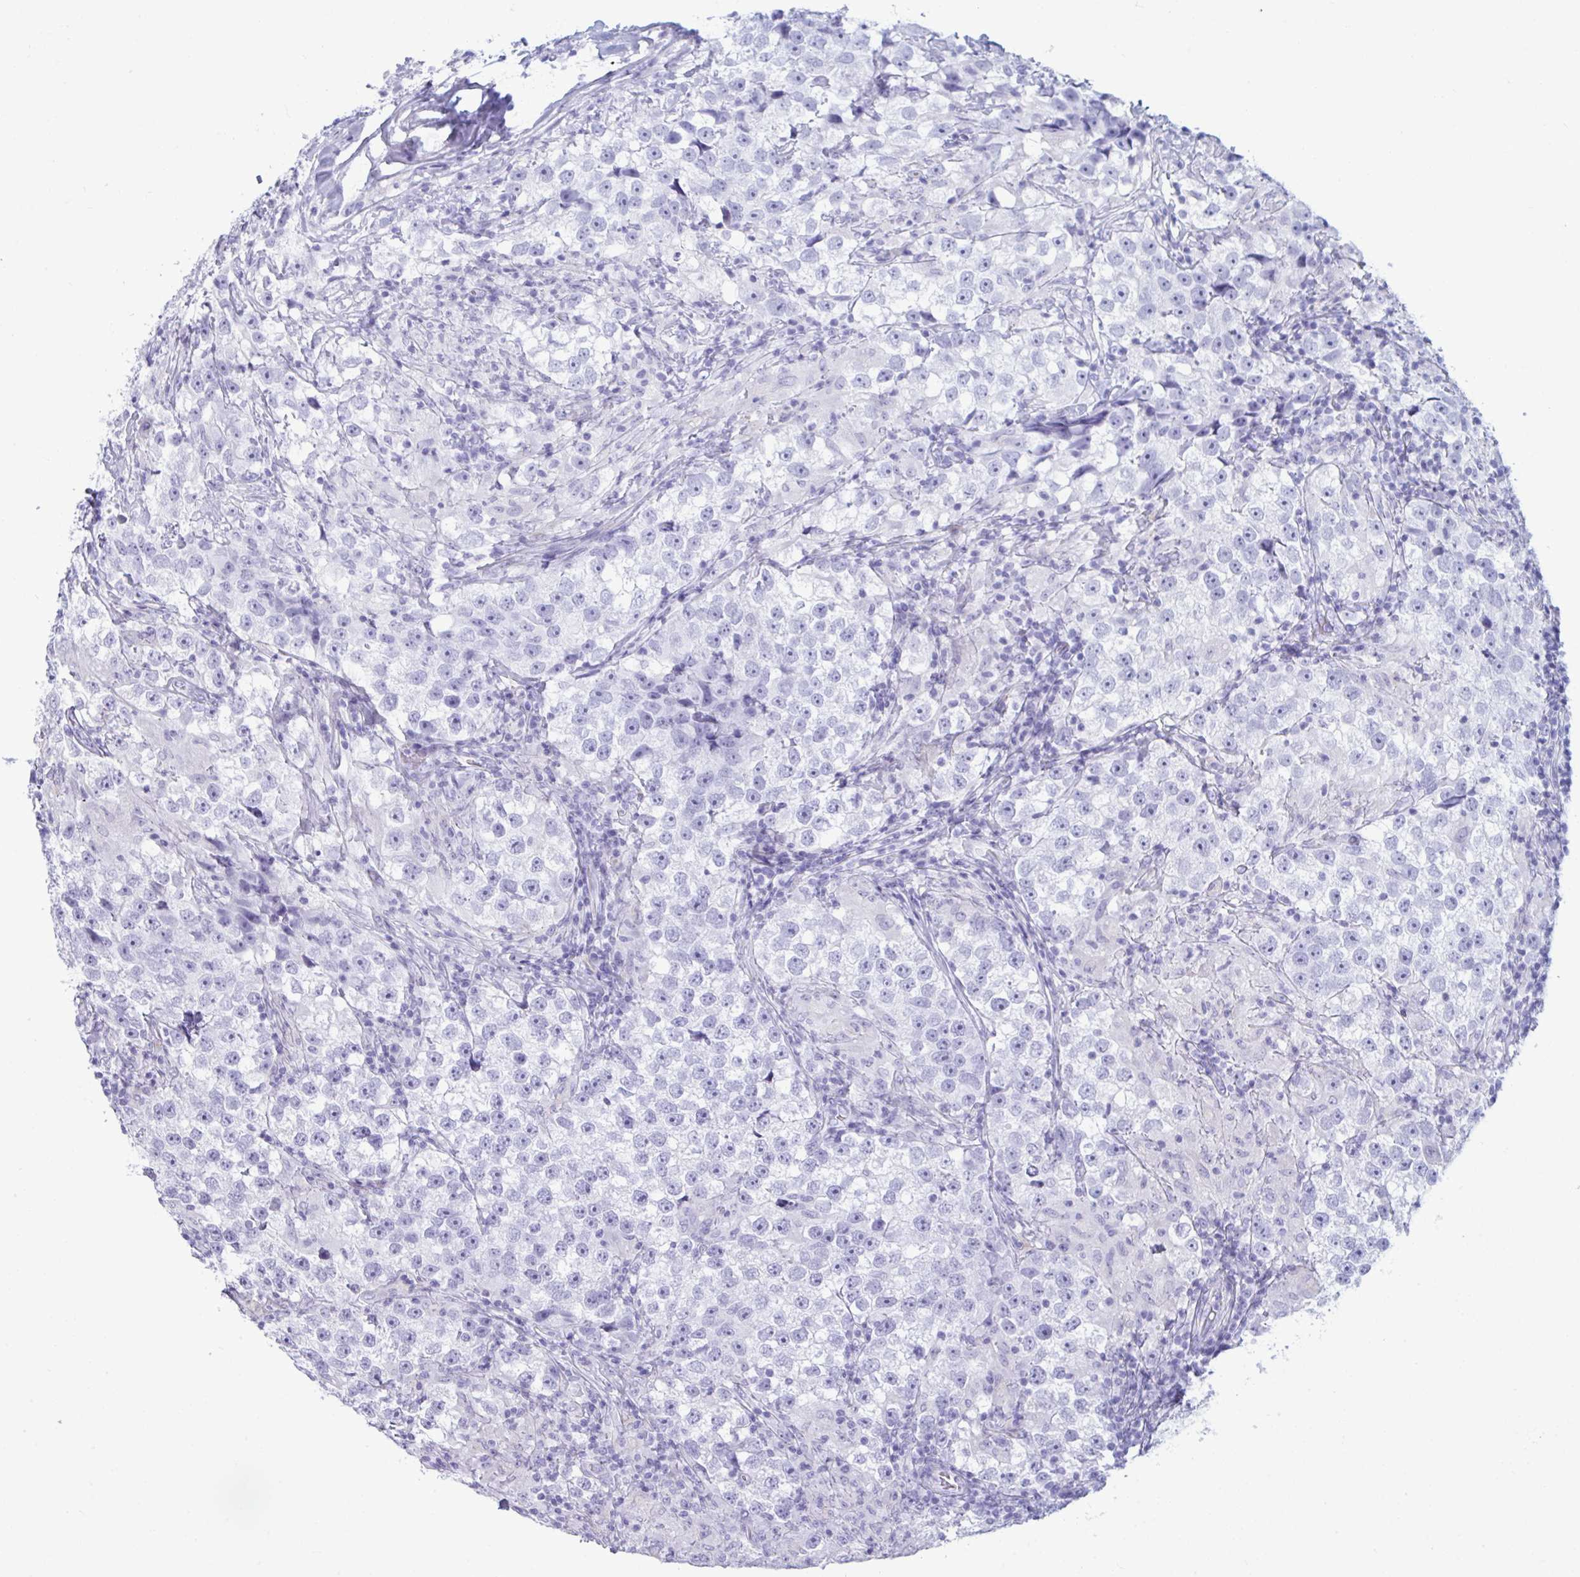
{"staining": {"intensity": "negative", "quantity": "none", "location": "none"}, "tissue": "testis cancer", "cell_type": "Tumor cells", "image_type": "cancer", "snomed": [{"axis": "morphology", "description": "Seminoma, NOS"}, {"axis": "topography", "description": "Testis"}], "caption": "A photomicrograph of testis cancer (seminoma) stained for a protein exhibits no brown staining in tumor cells. The staining was performed using DAB to visualize the protein expression in brown, while the nuclei were stained in blue with hematoxylin (Magnification: 20x).", "gene": "ANKRD60", "patient": {"sex": "male", "age": 46}}